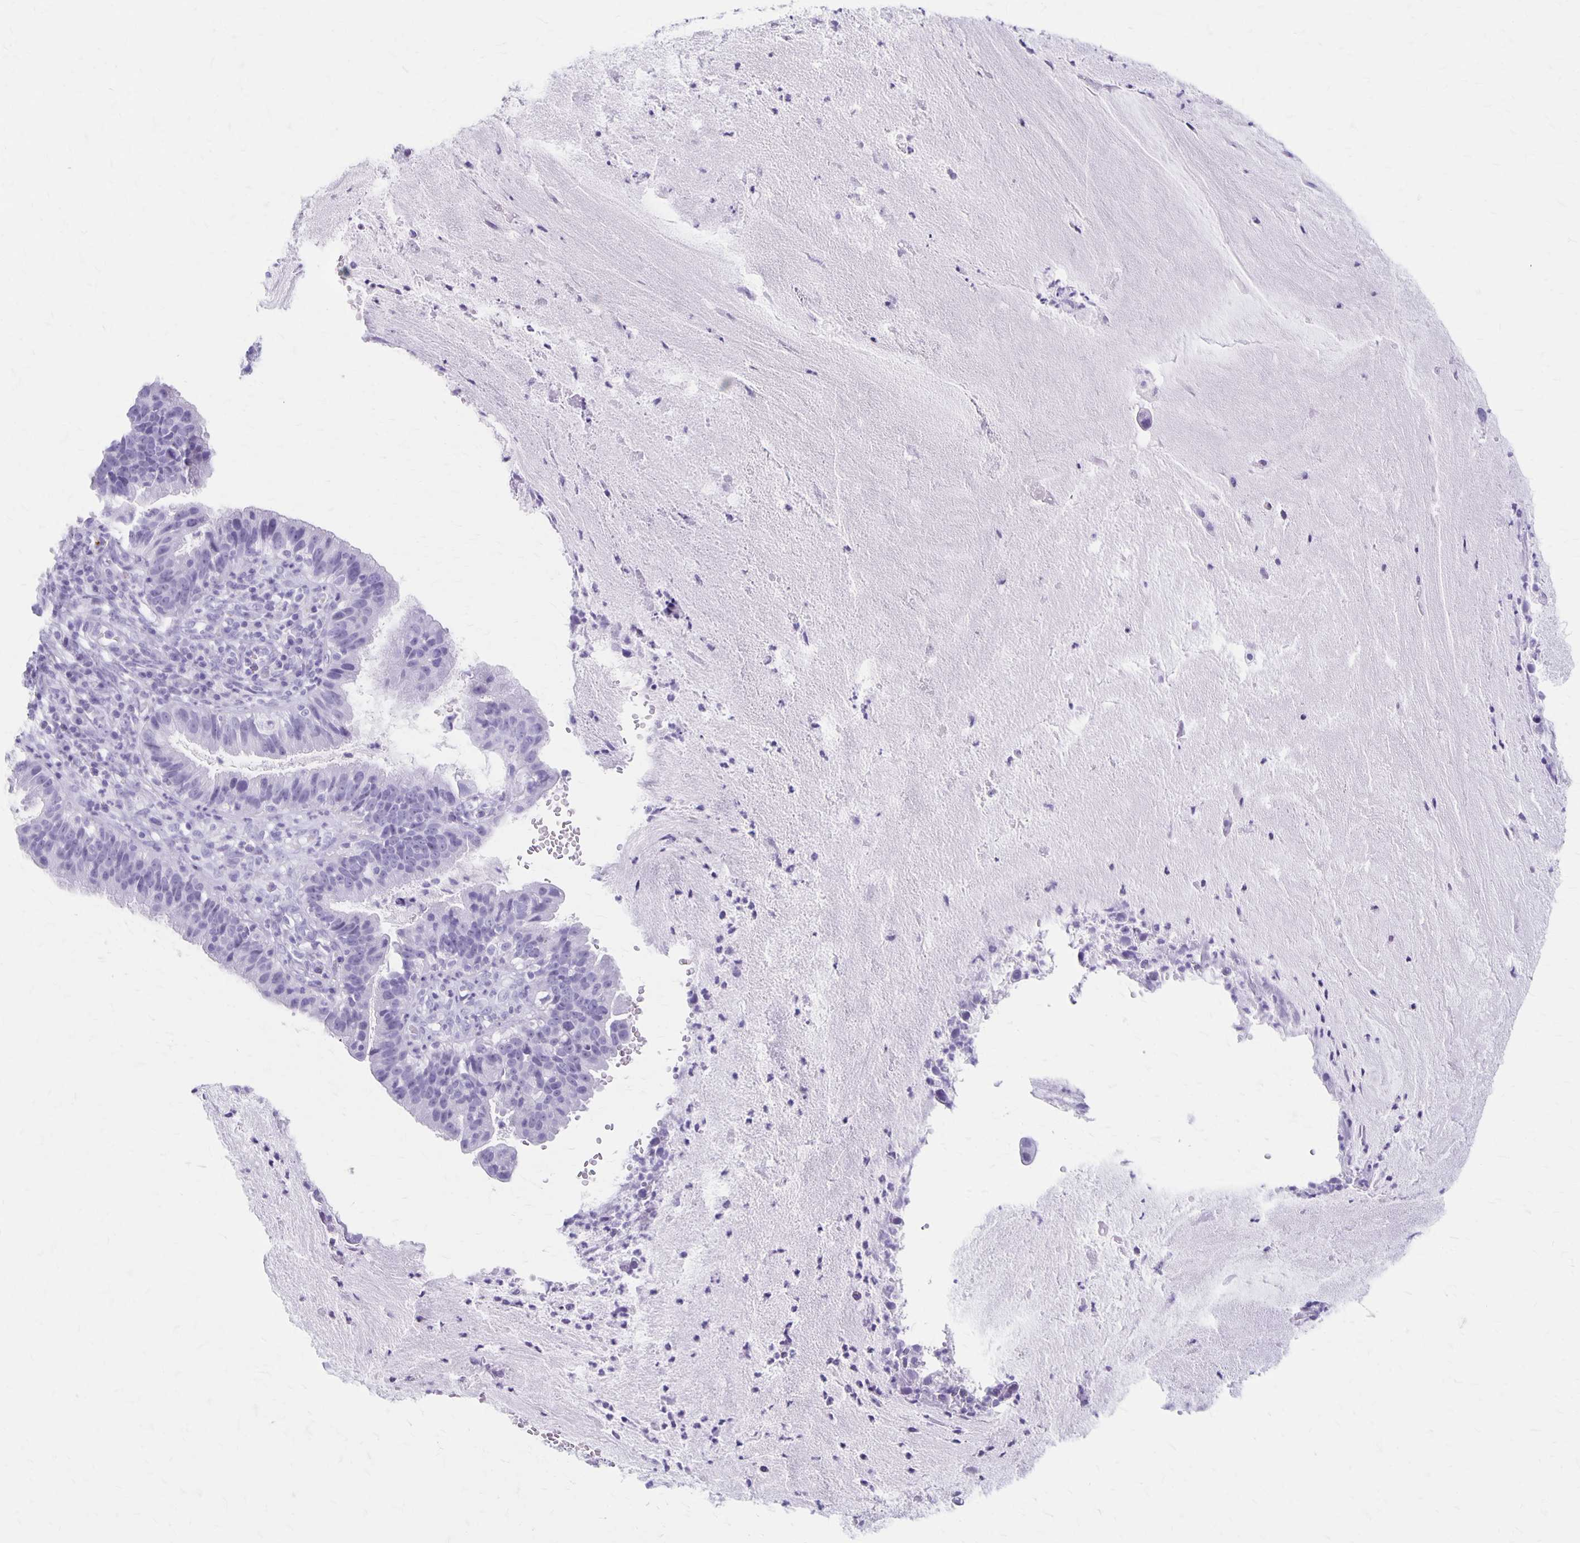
{"staining": {"intensity": "negative", "quantity": "none", "location": "none"}, "tissue": "cervical cancer", "cell_type": "Tumor cells", "image_type": "cancer", "snomed": [{"axis": "morphology", "description": "Adenocarcinoma, NOS"}, {"axis": "topography", "description": "Cervix"}], "caption": "DAB (3,3'-diaminobenzidine) immunohistochemical staining of human cervical cancer demonstrates no significant expression in tumor cells.", "gene": "MAGEC2", "patient": {"sex": "female", "age": 34}}